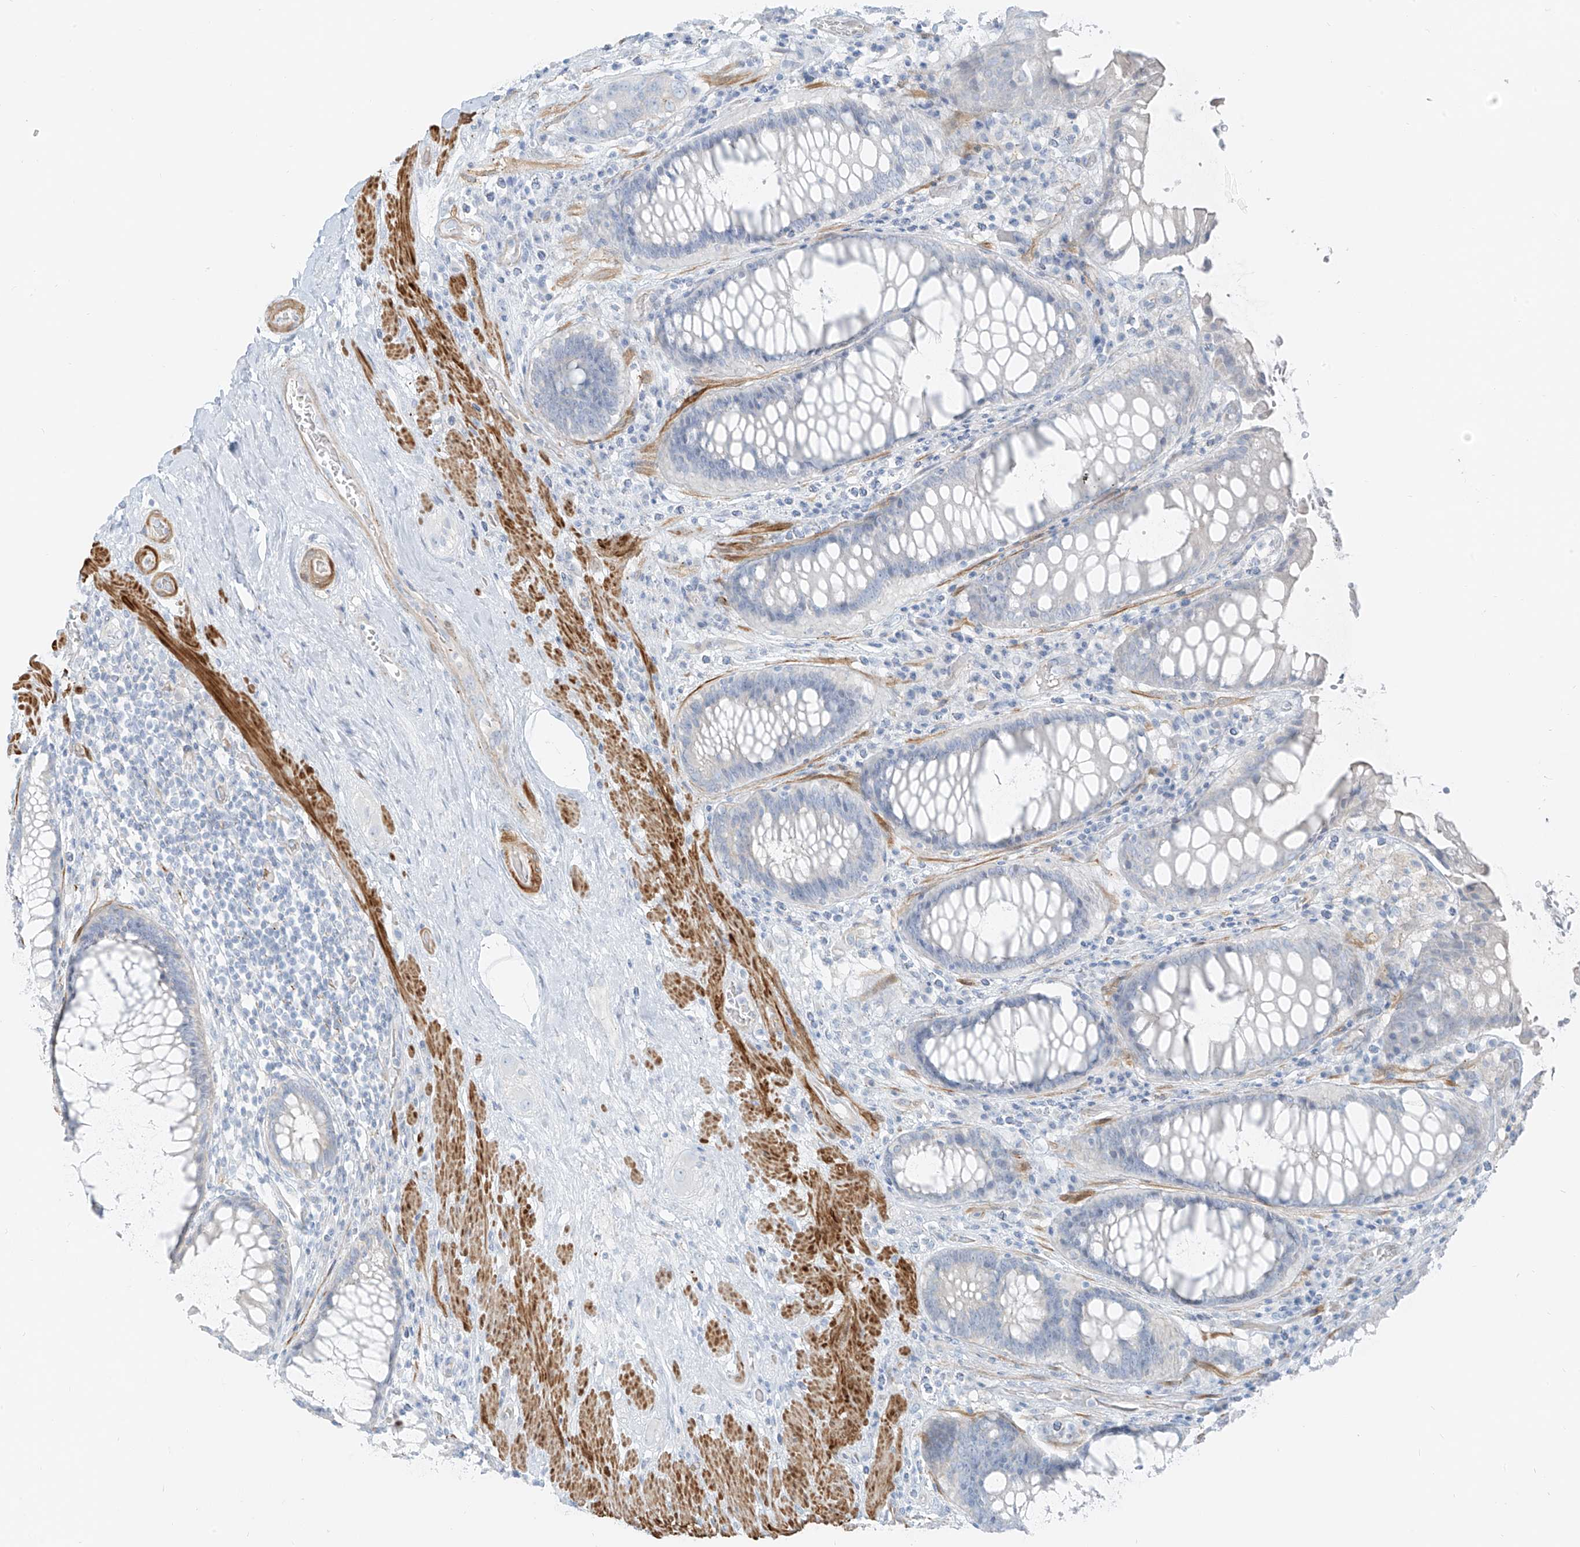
{"staining": {"intensity": "negative", "quantity": "none", "location": "none"}, "tissue": "rectum", "cell_type": "Glandular cells", "image_type": "normal", "snomed": [{"axis": "morphology", "description": "Normal tissue, NOS"}, {"axis": "topography", "description": "Rectum"}], "caption": "High magnification brightfield microscopy of unremarkable rectum stained with DAB (brown) and counterstained with hematoxylin (blue): glandular cells show no significant positivity.", "gene": "SMCP", "patient": {"sex": "male", "age": 64}}